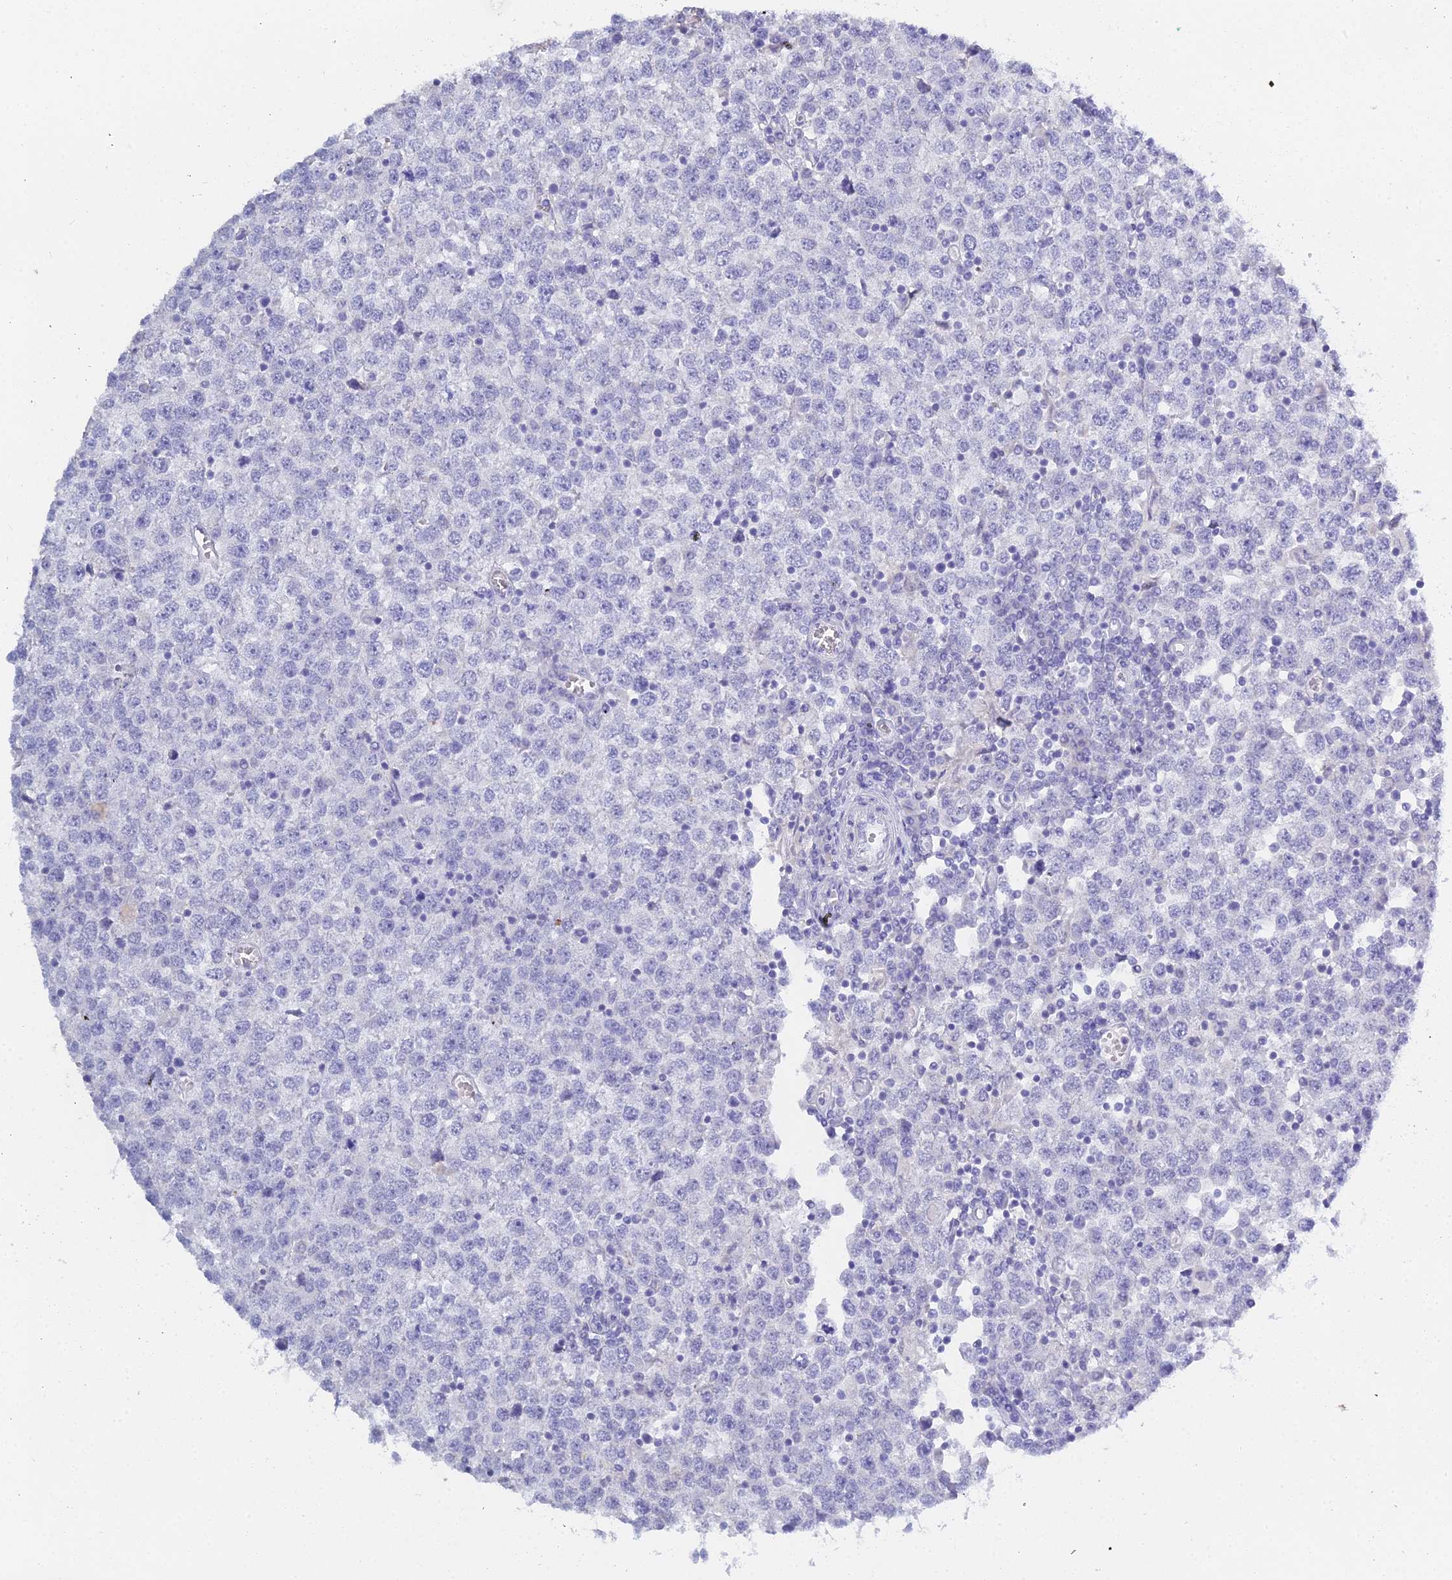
{"staining": {"intensity": "negative", "quantity": "none", "location": "none"}, "tissue": "testis cancer", "cell_type": "Tumor cells", "image_type": "cancer", "snomed": [{"axis": "morphology", "description": "Seminoma, NOS"}, {"axis": "topography", "description": "Testis"}], "caption": "IHC histopathology image of testis cancer stained for a protein (brown), which shows no expression in tumor cells.", "gene": "S100A7", "patient": {"sex": "male", "age": 65}}